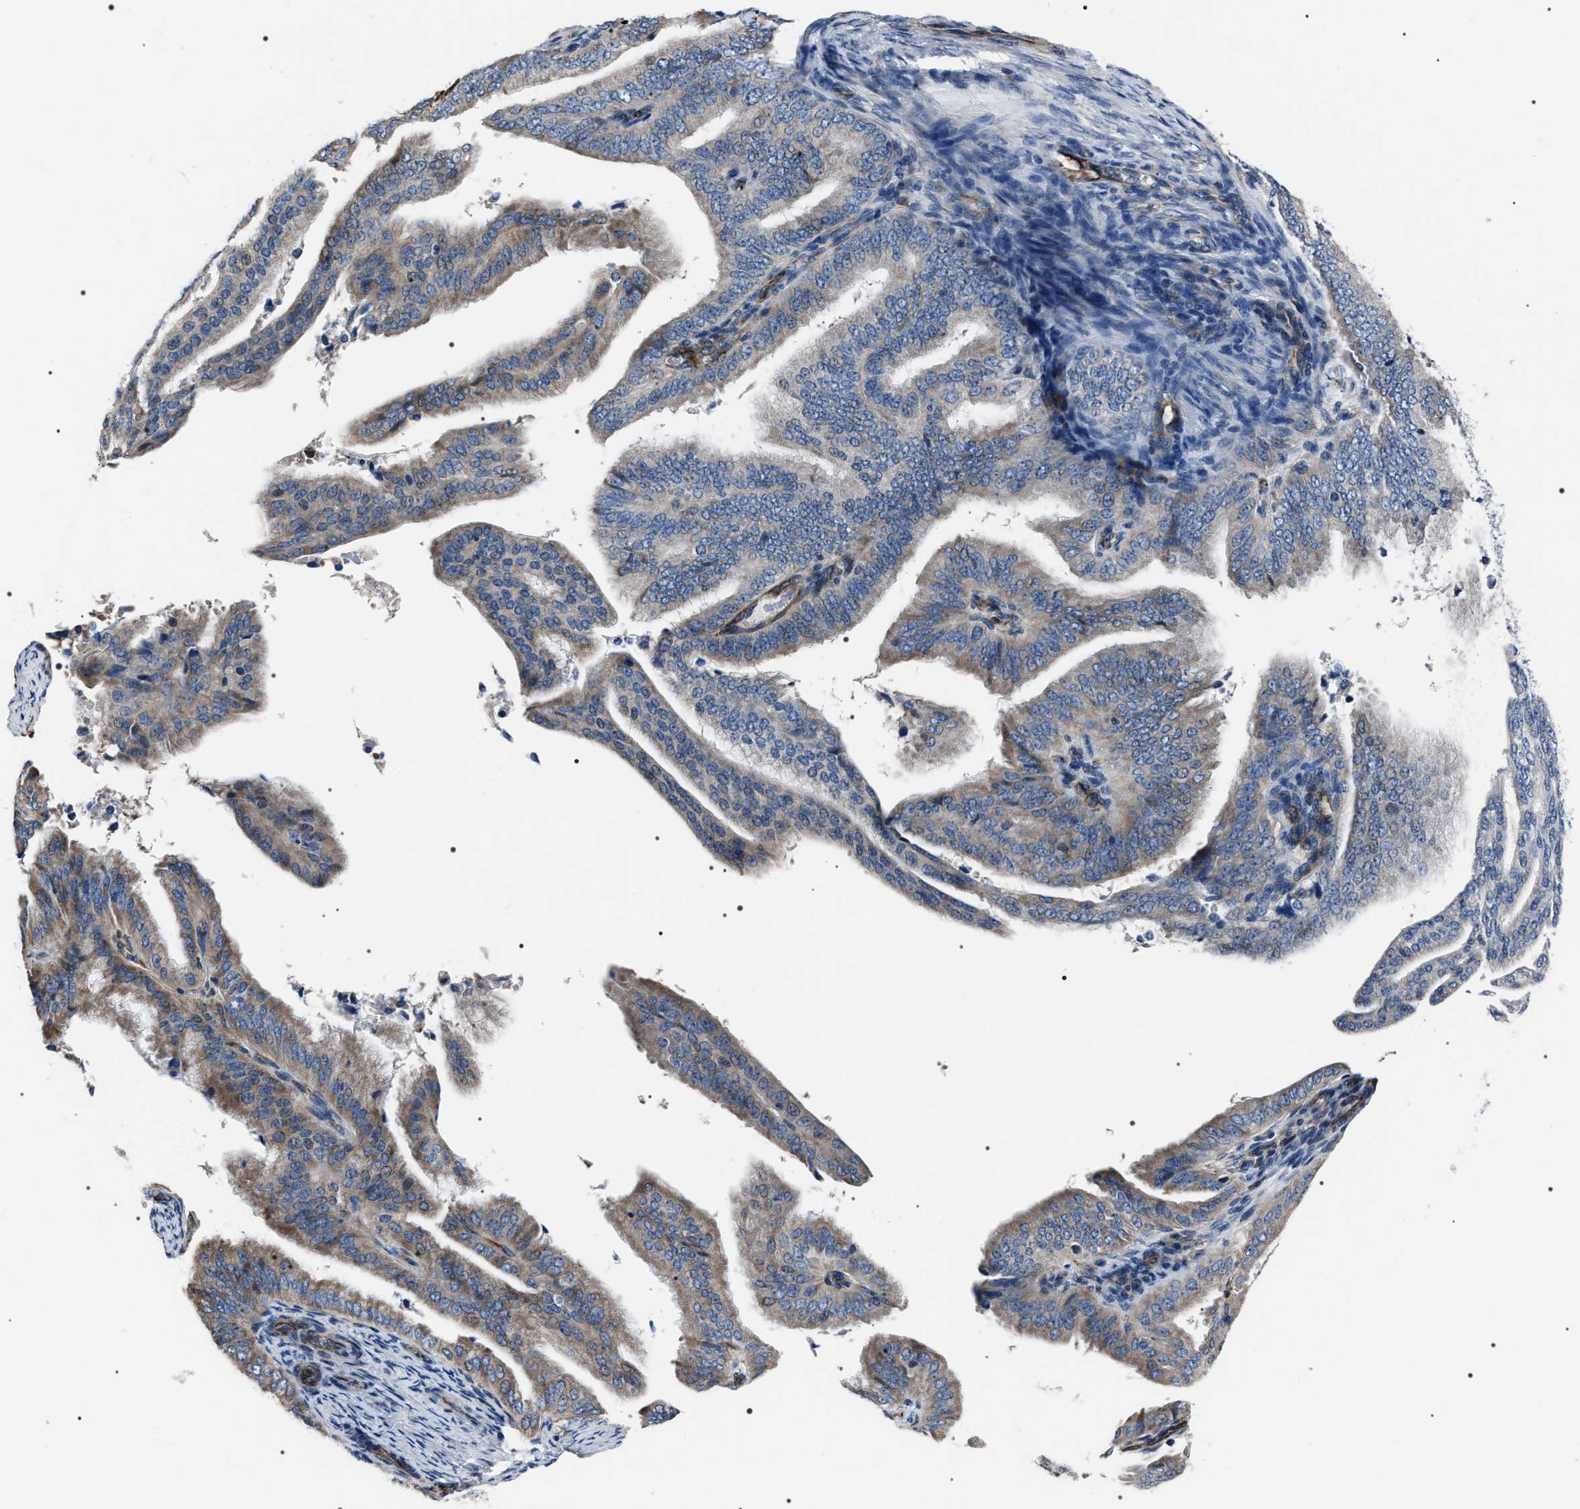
{"staining": {"intensity": "weak", "quantity": "<25%", "location": "cytoplasmic/membranous"}, "tissue": "endometrial cancer", "cell_type": "Tumor cells", "image_type": "cancer", "snomed": [{"axis": "morphology", "description": "Adenocarcinoma, NOS"}, {"axis": "topography", "description": "Endometrium"}], "caption": "IHC photomicrograph of adenocarcinoma (endometrial) stained for a protein (brown), which reveals no staining in tumor cells.", "gene": "PKD1L1", "patient": {"sex": "female", "age": 58}}